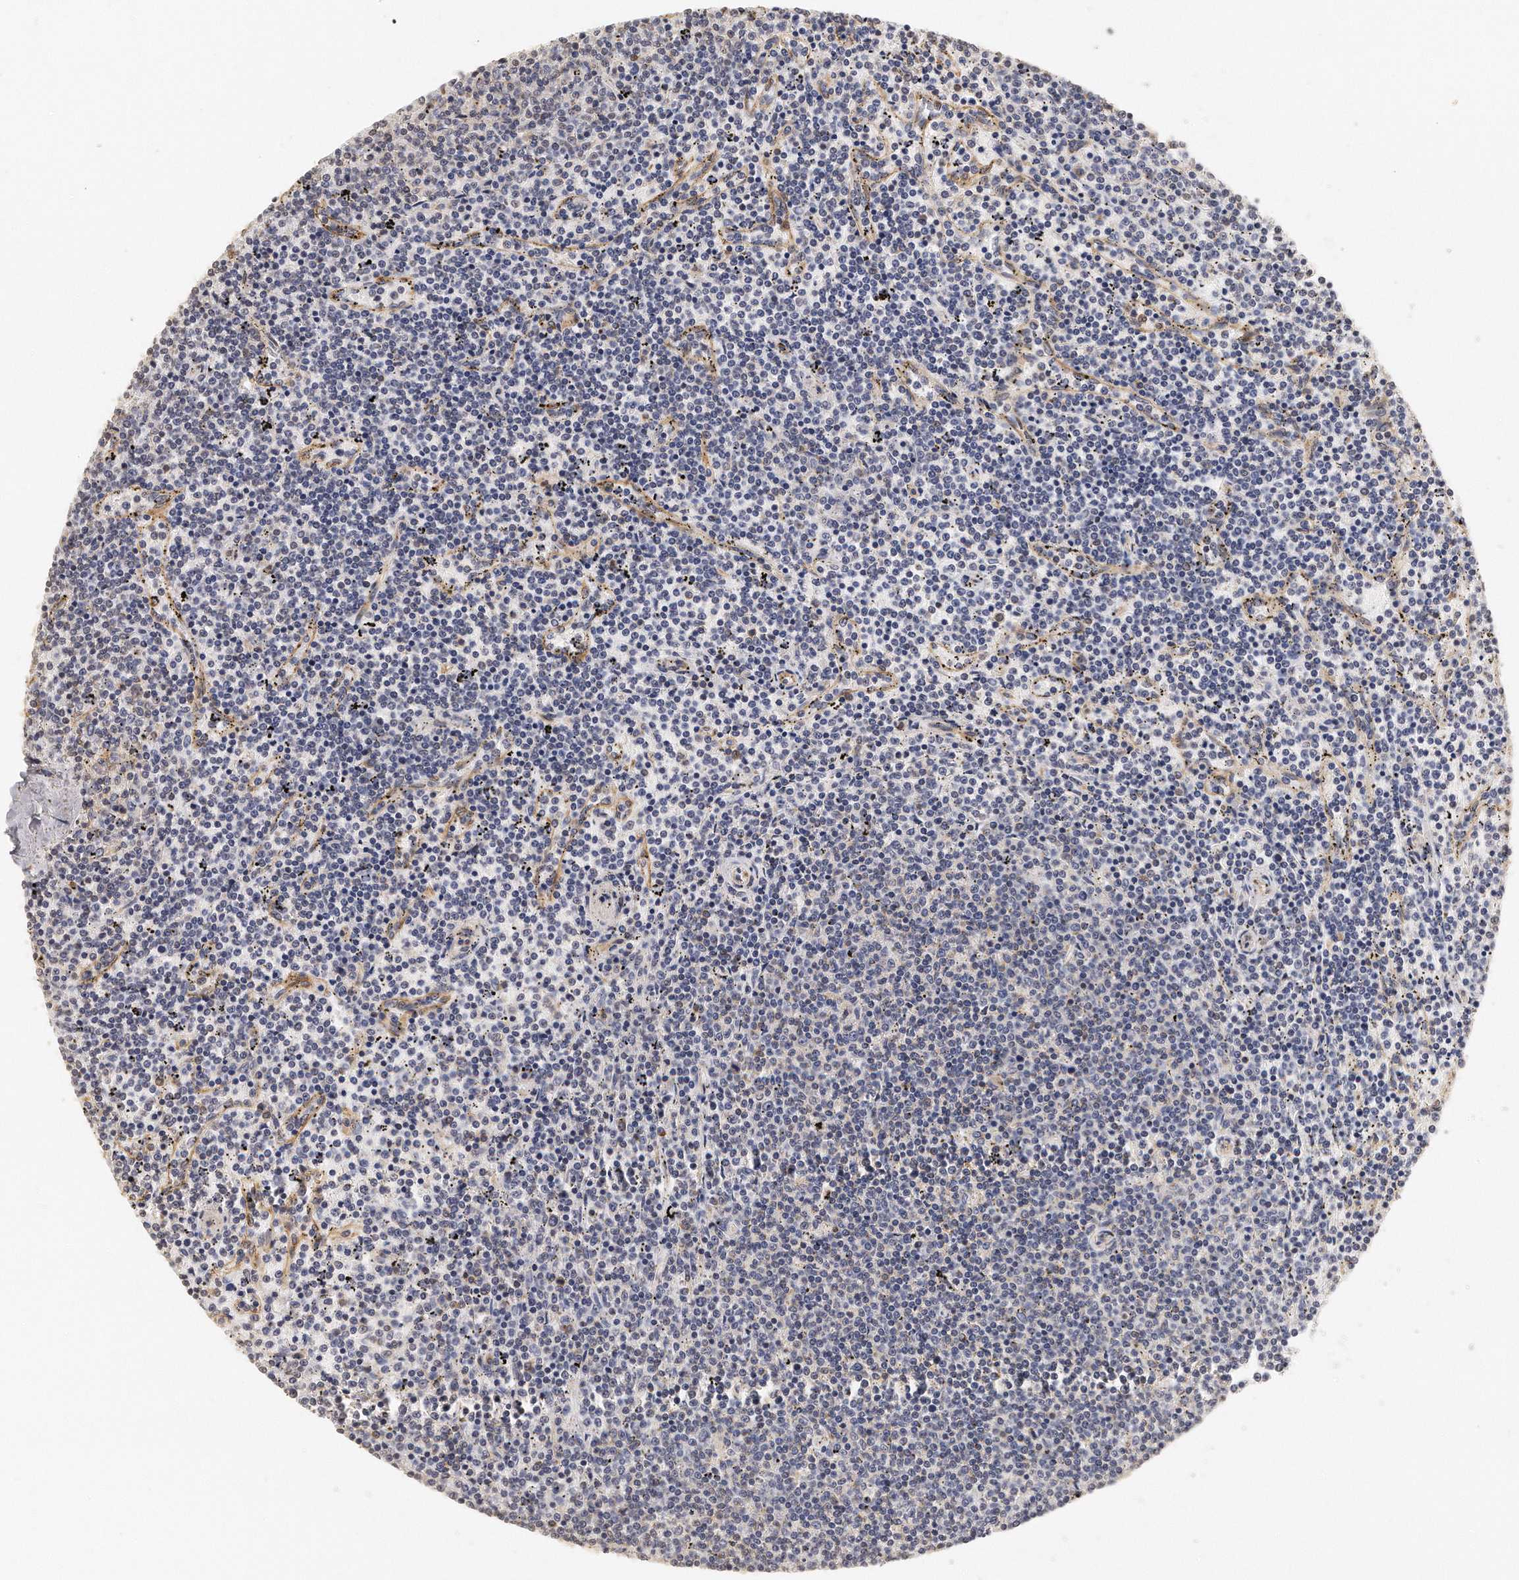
{"staining": {"intensity": "negative", "quantity": "none", "location": "none"}, "tissue": "lymphoma", "cell_type": "Tumor cells", "image_type": "cancer", "snomed": [{"axis": "morphology", "description": "Malignant lymphoma, non-Hodgkin's type, Low grade"}, {"axis": "topography", "description": "Spleen"}], "caption": "This is an IHC histopathology image of lymphoma. There is no staining in tumor cells.", "gene": "CHST7", "patient": {"sex": "female", "age": 50}}